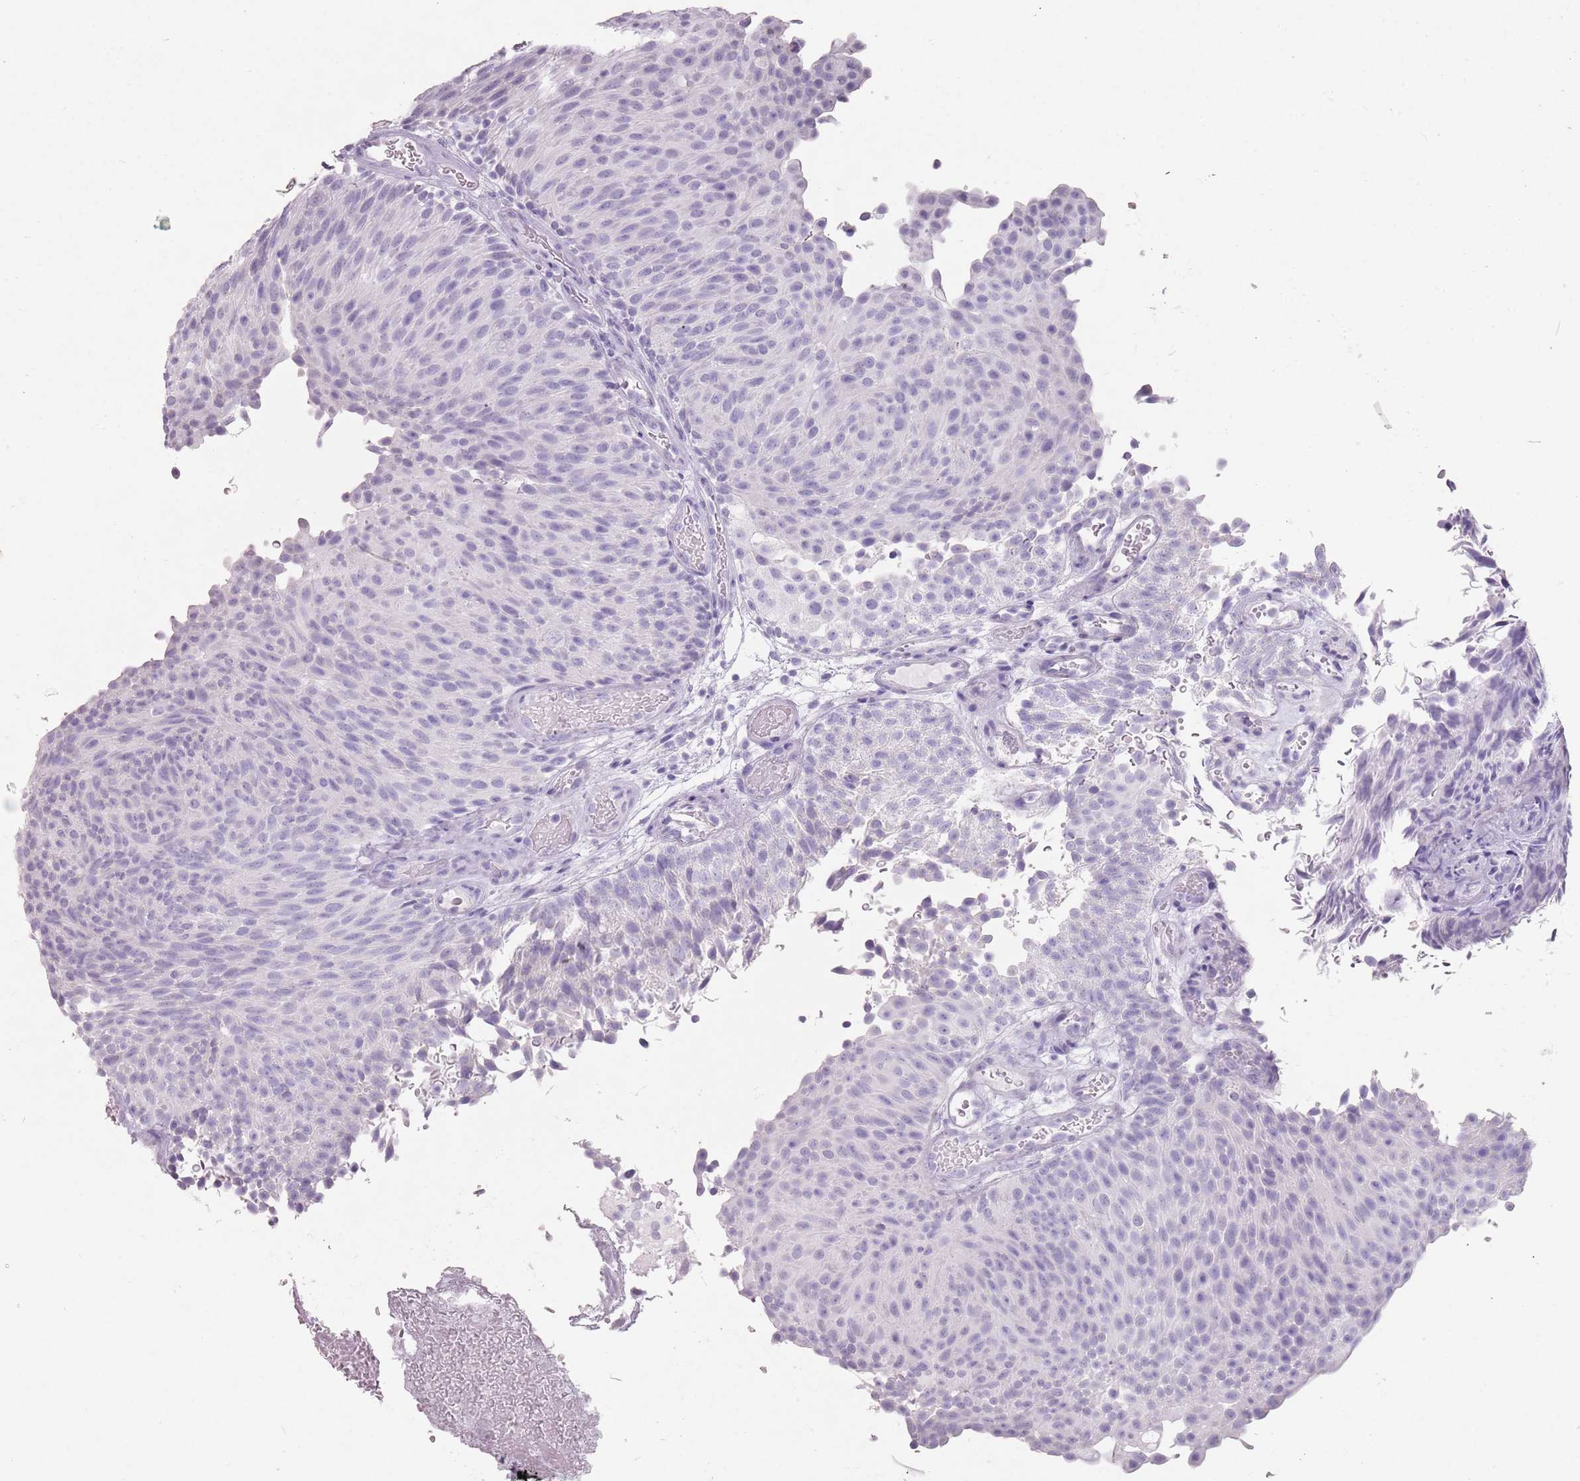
{"staining": {"intensity": "negative", "quantity": "none", "location": "none"}, "tissue": "urothelial cancer", "cell_type": "Tumor cells", "image_type": "cancer", "snomed": [{"axis": "morphology", "description": "Urothelial carcinoma, Low grade"}, {"axis": "topography", "description": "Urinary bladder"}], "caption": "Human urothelial carcinoma (low-grade) stained for a protein using IHC displays no staining in tumor cells.", "gene": "DDX4", "patient": {"sex": "male", "age": 78}}